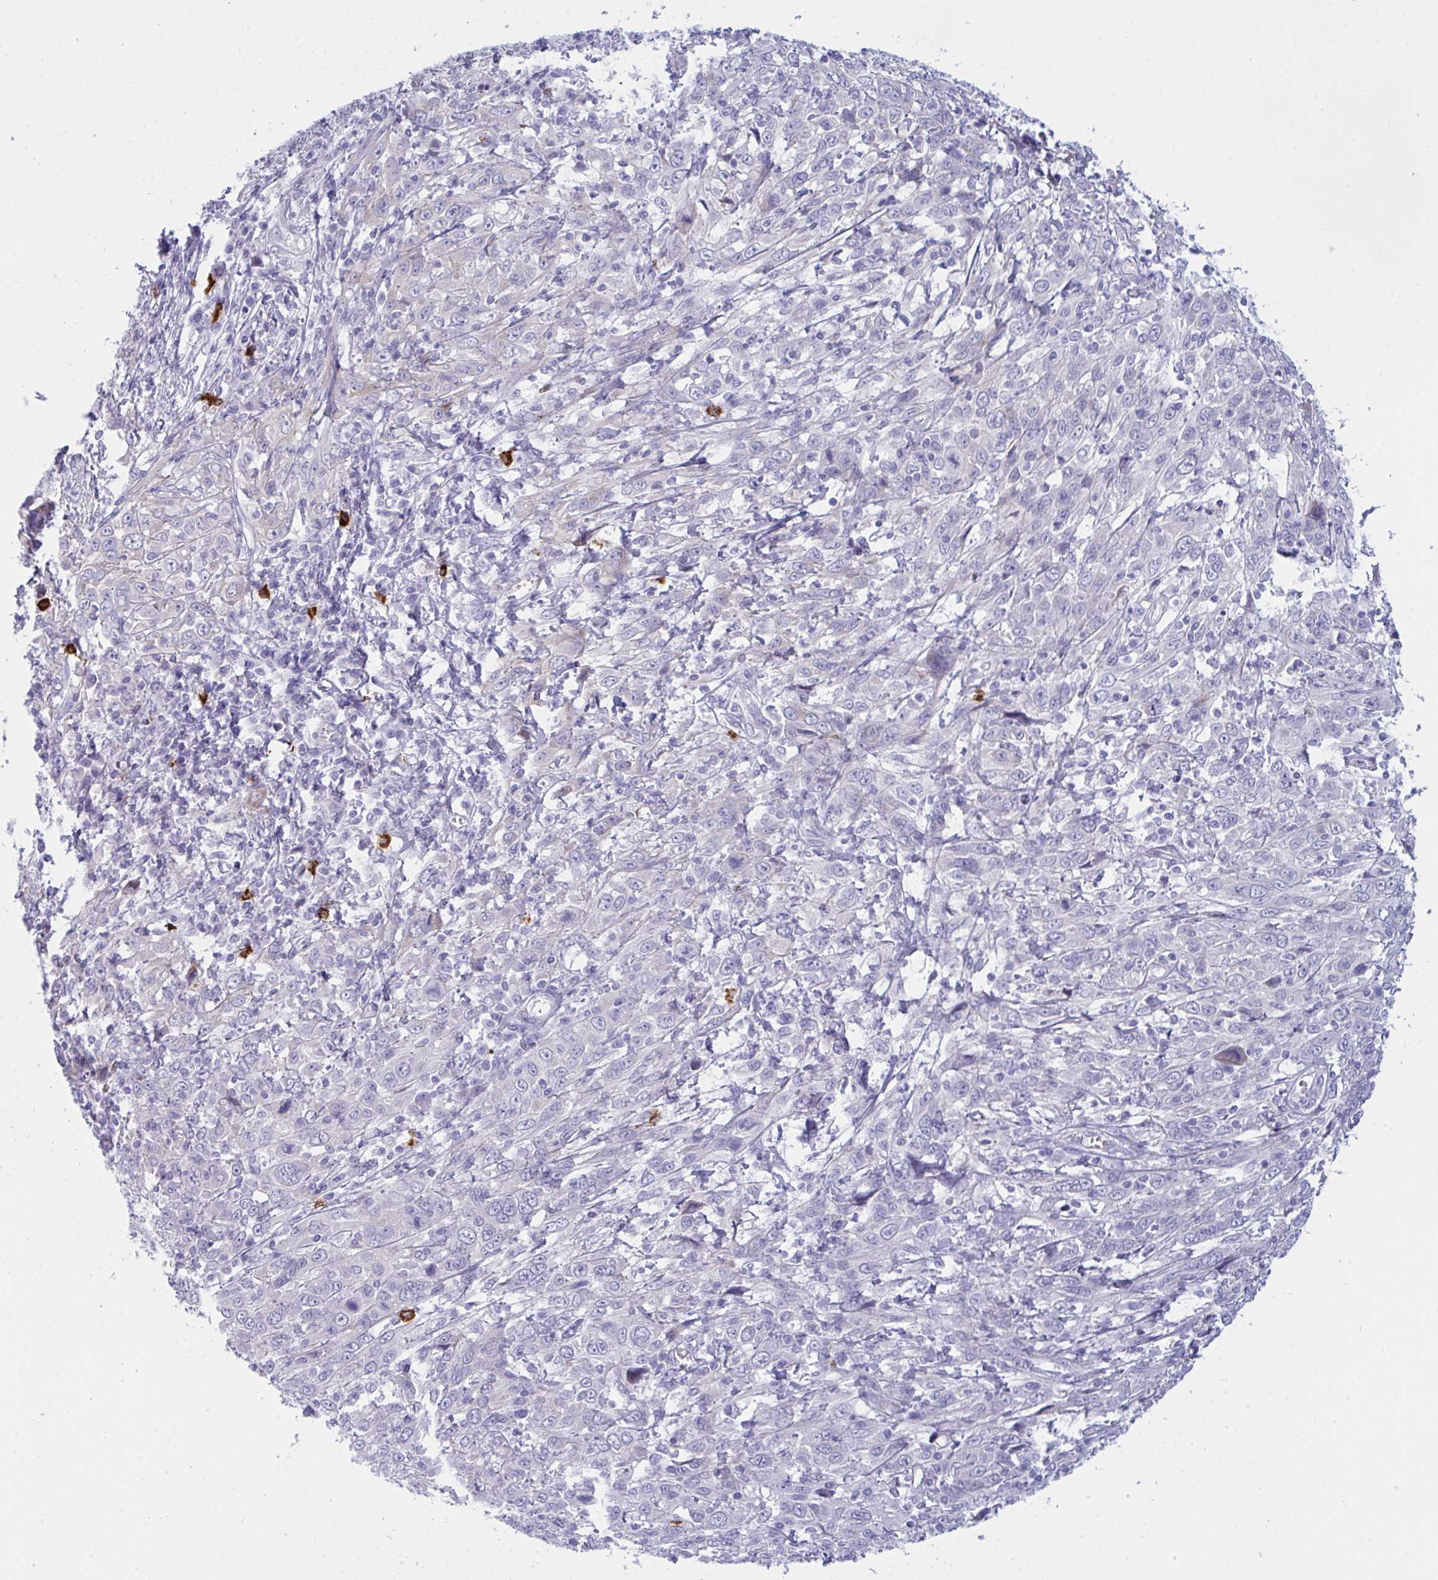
{"staining": {"intensity": "negative", "quantity": "none", "location": "none"}, "tissue": "cervical cancer", "cell_type": "Tumor cells", "image_type": "cancer", "snomed": [{"axis": "morphology", "description": "Squamous cell carcinoma, NOS"}, {"axis": "topography", "description": "Cervix"}], "caption": "Immunohistochemistry image of neoplastic tissue: cervical cancer stained with DAB (3,3'-diaminobenzidine) exhibits no significant protein positivity in tumor cells.", "gene": "ZNF684", "patient": {"sex": "female", "age": 46}}